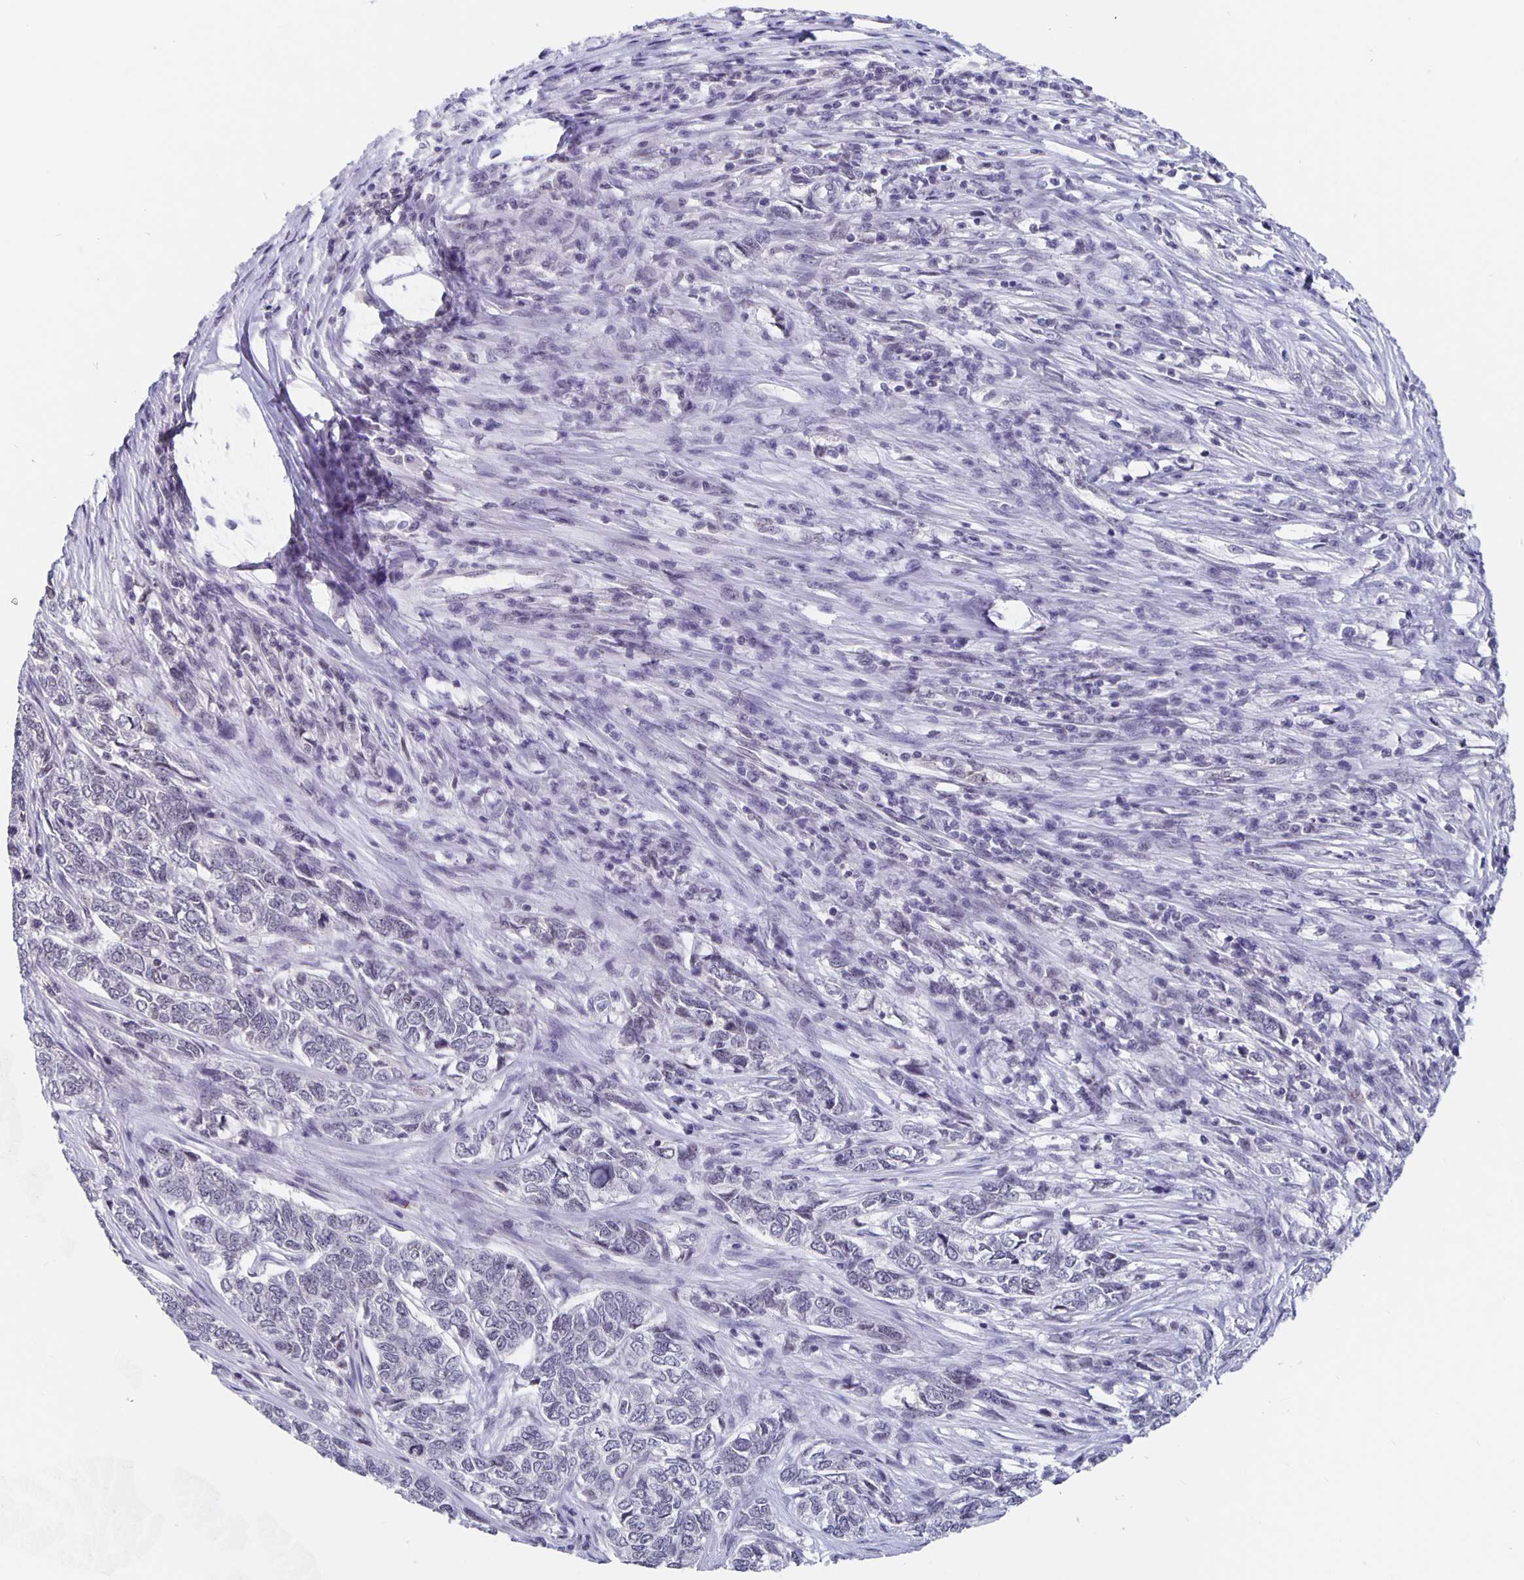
{"staining": {"intensity": "negative", "quantity": "none", "location": "none"}, "tissue": "skin cancer", "cell_type": "Tumor cells", "image_type": "cancer", "snomed": [{"axis": "morphology", "description": "Basal cell carcinoma"}, {"axis": "topography", "description": "Skin"}], "caption": "The immunohistochemistry (IHC) photomicrograph has no significant staining in tumor cells of skin basal cell carcinoma tissue. Brightfield microscopy of immunohistochemistry stained with DAB (3,3'-diaminobenzidine) (brown) and hematoxylin (blue), captured at high magnification.", "gene": "ZNF691", "patient": {"sex": "female", "age": 65}}